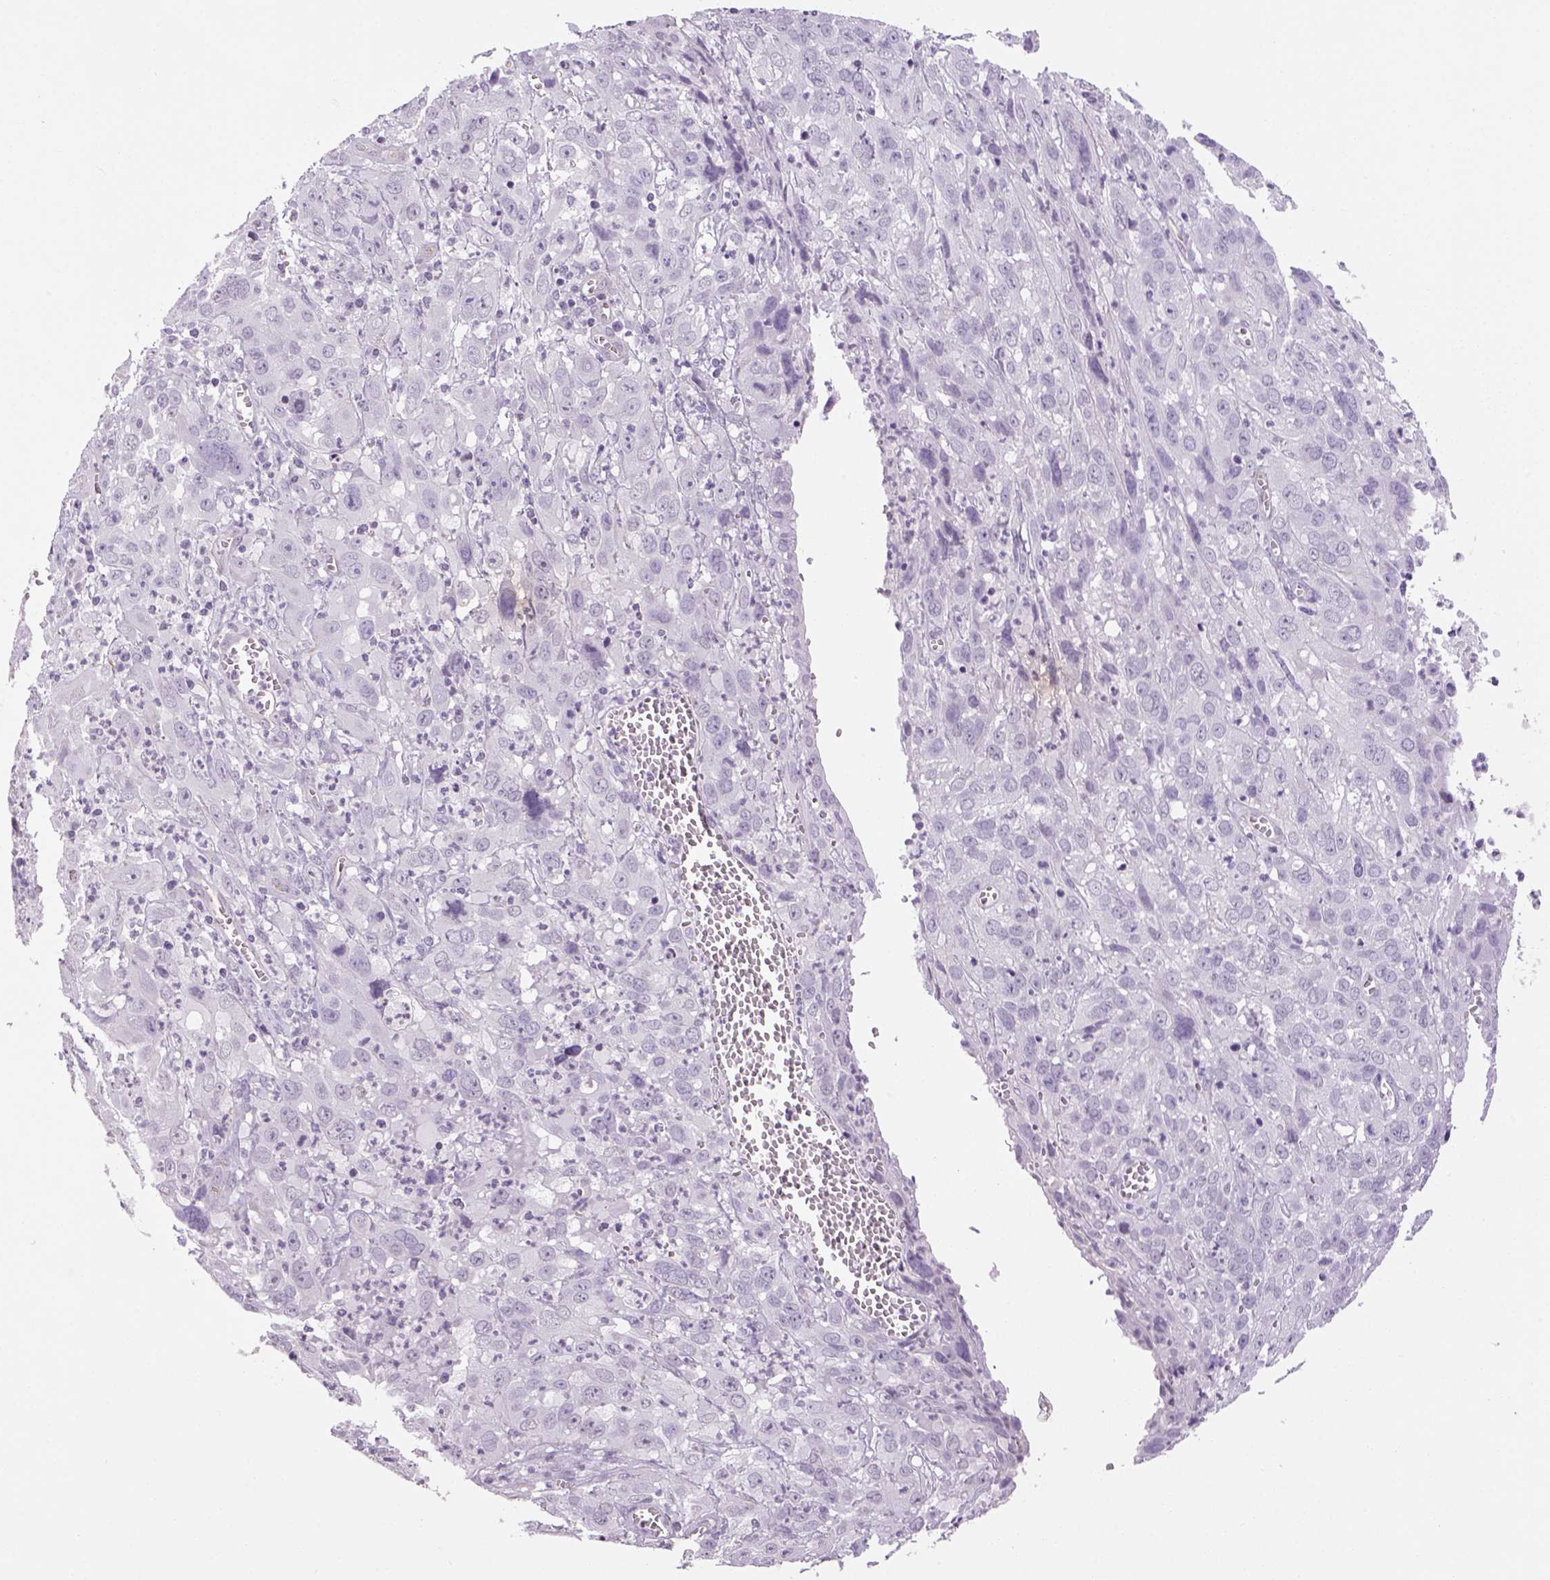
{"staining": {"intensity": "negative", "quantity": "none", "location": "none"}, "tissue": "cervical cancer", "cell_type": "Tumor cells", "image_type": "cancer", "snomed": [{"axis": "morphology", "description": "Squamous cell carcinoma, NOS"}, {"axis": "topography", "description": "Cervix"}], "caption": "Image shows no protein staining in tumor cells of squamous cell carcinoma (cervical) tissue. (DAB (3,3'-diaminobenzidine) immunohistochemistry visualized using brightfield microscopy, high magnification).", "gene": "PRRT1", "patient": {"sex": "female", "age": 32}}